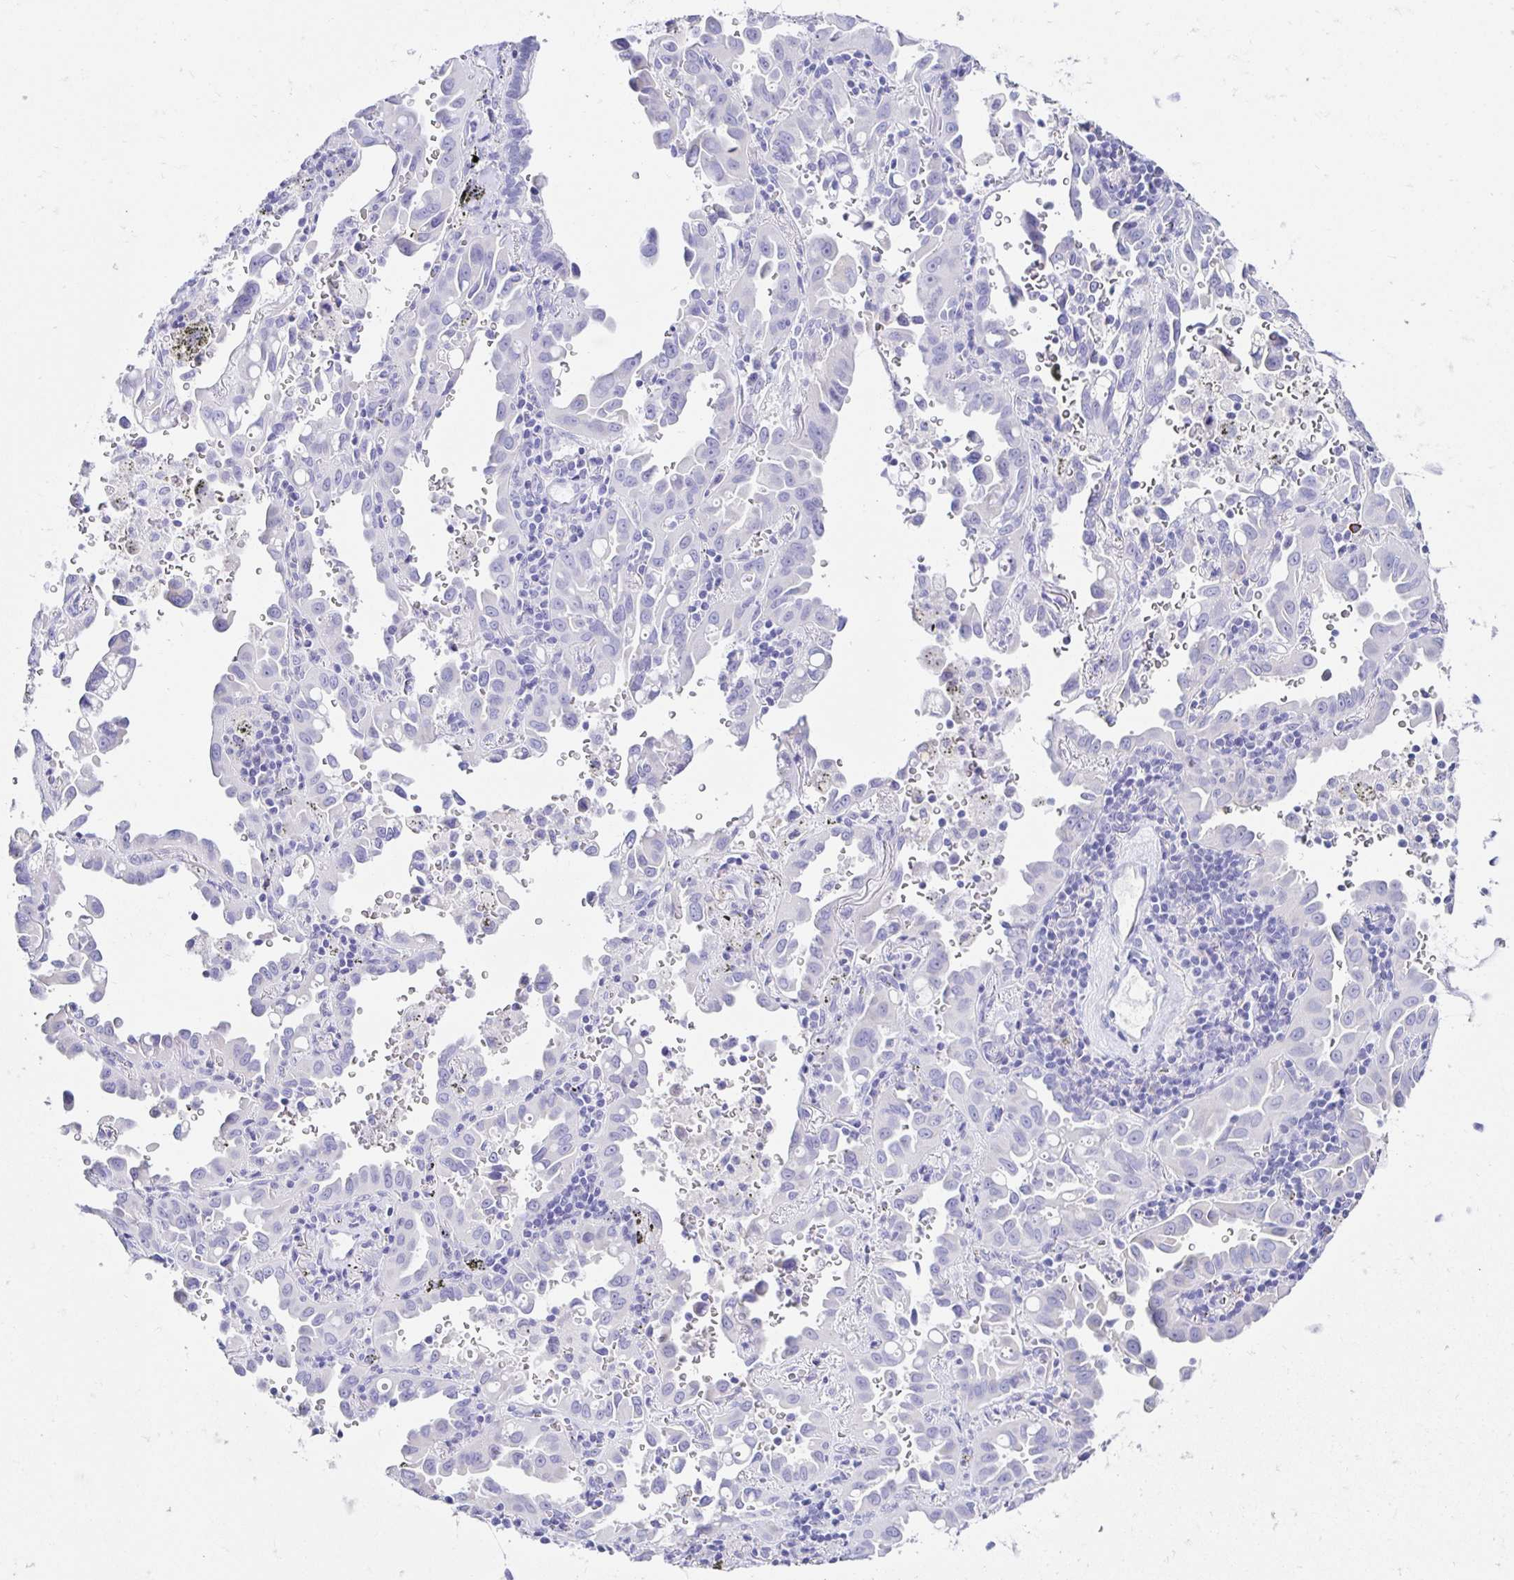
{"staining": {"intensity": "negative", "quantity": "none", "location": "none"}, "tissue": "lung cancer", "cell_type": "Tumor cells", "image_type": "cancer", "snomed": [{"axis": "morphology", "description": "Adenocarcinoma, NOS"}, {"axis": "topography", "description": "Lung"}], "caption": "Lung adenocarcinoma was stained to show a protein in brown. There is no significant expression in tumor cells.", "gene": "CA9", "patient": {"sex": "male", "age": 68}}